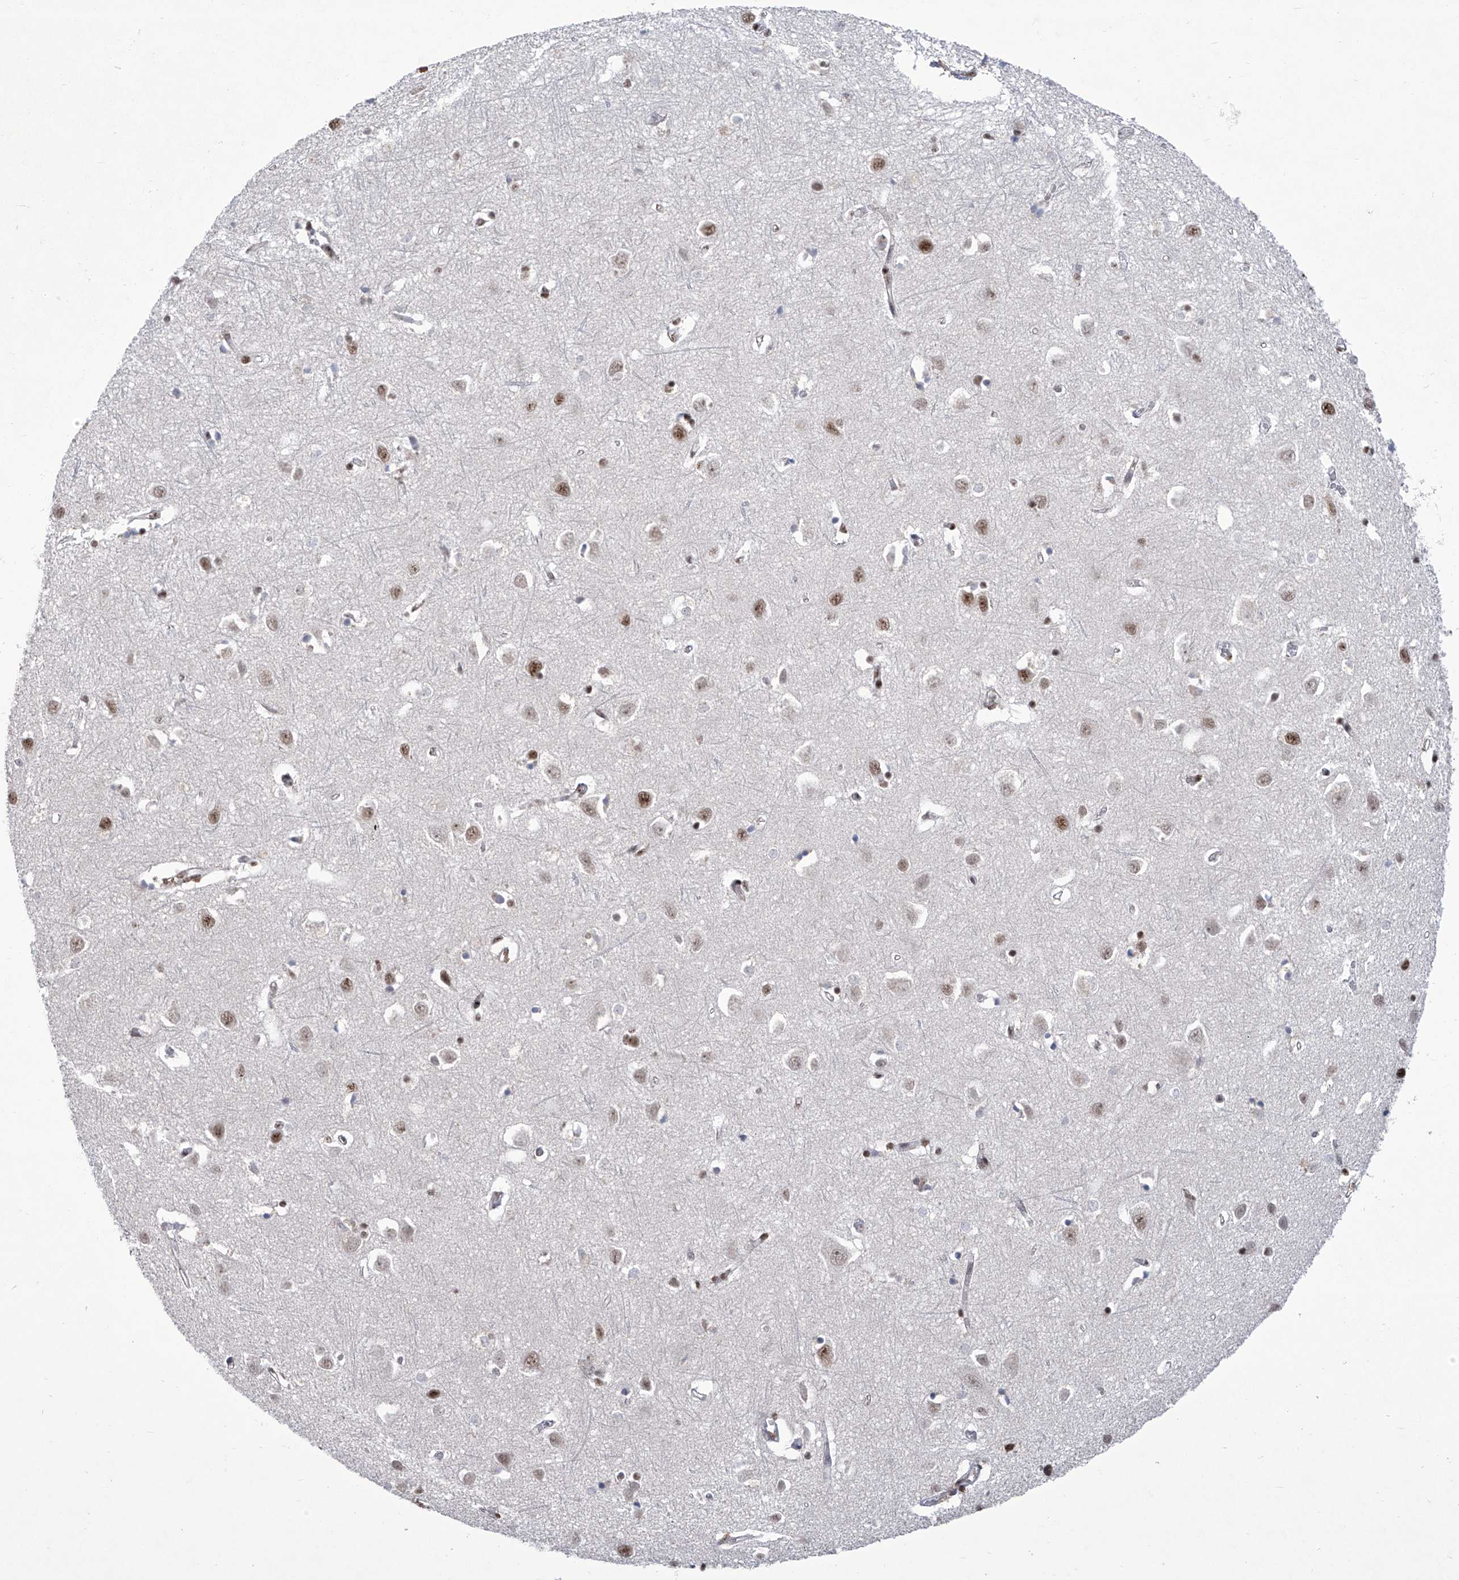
{"staining": {"intensity": "moderate", "quantity": ">75%", "location": "nuclear"}, "tissue": "cerebral cortex", "cell_type": "Endothelial cells", "image_type": "normal", "snomed": [{"axis": "morphology", "description": "Normal tissue, NOS"}, {"axis": "topography", "description": "Cerebral cortex"}], "caption": "Moderate nuclear expression for a protein is present in about >75% of endothelial cells of unremarkable cerebral cortex using immunohistochemistry (IHC).", "gene": "FBXL4", "patient": {"sex": "female", "age": 64}}